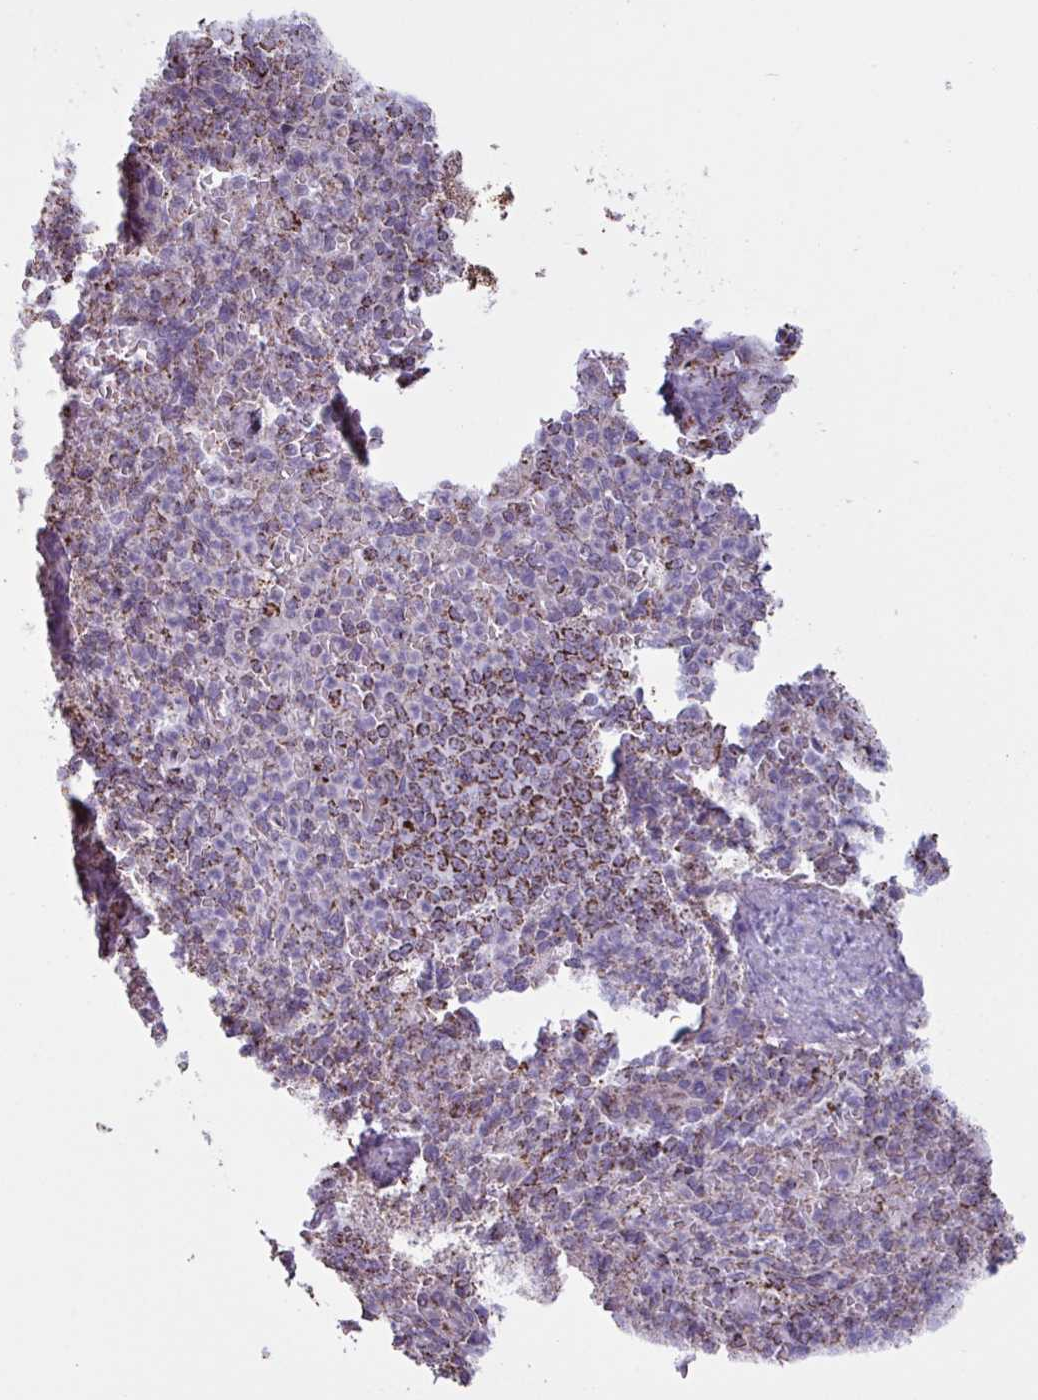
{"staining": {"intensity": "moderate", "quantity": "<25%", "location": "cytoplasmic/membranous"}, "tissue": "spleen", "cell_type": "Cells in red pulp", "image_type": "normal", "snomed": [{"axis": "morphology", "description": "Normal tissue, NOS"}, {"axis": "topography", "description": "Spleen"}], "caption": "Cells in red pulp demonstrate low levels of moderate cytoplasmic/membranous staining in approximately <25% of cells in unremarkable human spleen.", "gene": "ALG8", "patient": {"sex": "female", "age": 74}}